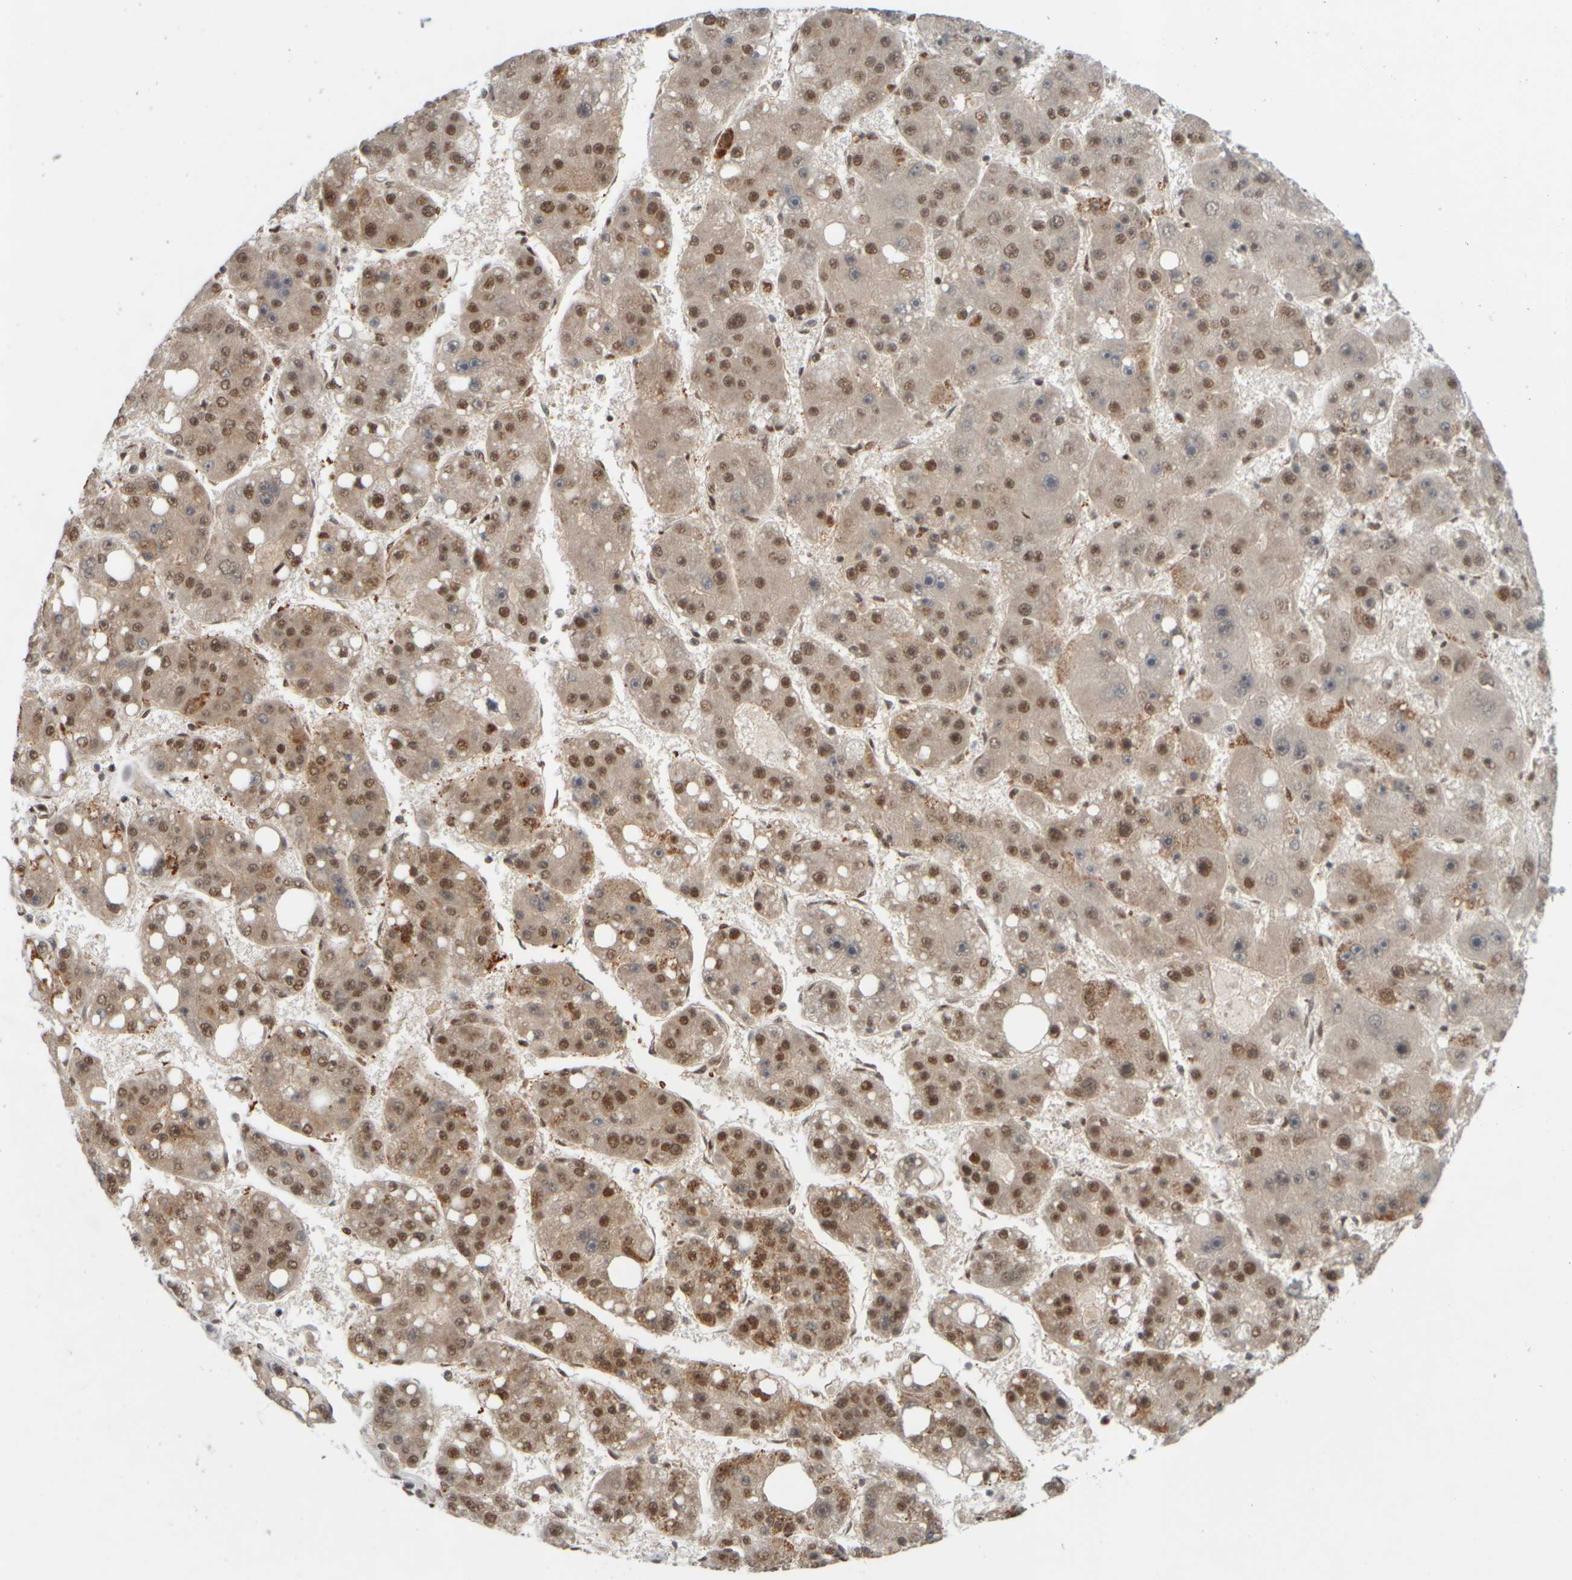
{"staining": {"intensity": "moderate", "quantity": ">75%", "location": "nuclear"}, "tissue": "liver cancer", "cell_type": "Tumor cells", "image_type": "cancer", "snomed": [{"axis": "morphology", "description": "Carcinoma, Hepatocellular, NOS"}, {"axis": "topography", "description": "Liver"}], "caption": "Protein analysis of hepatocellular carcinoma (liver) tissue exhibits moderate nuclear positivity in approximately >75% of tumor cells. (DAB (3,3'-diaminobenzidine) IHC, brown staining for protein, blue staining for nuclei).", "gene": "SYNRG", "patient": {"sex": "female", "age": 61}}